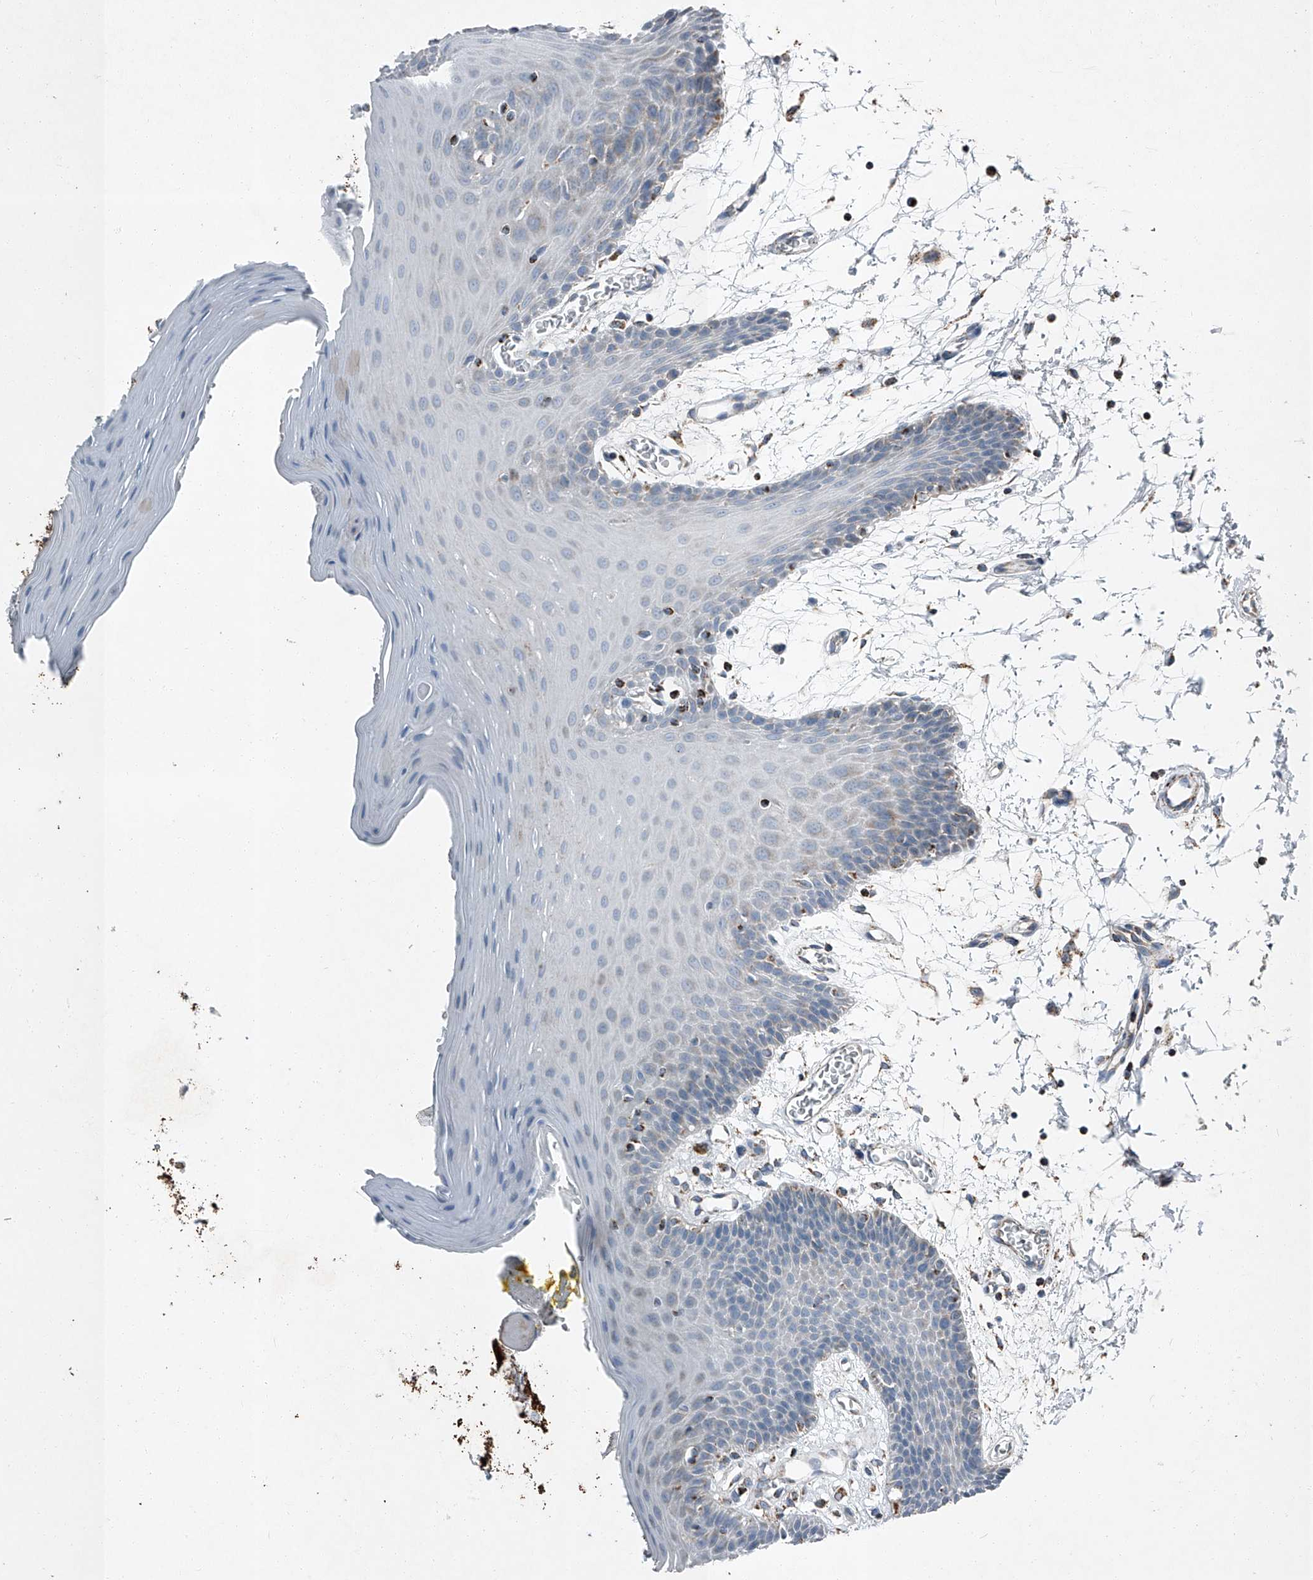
{"staining": {"intensity": "weak", "quantity": "<25%", "location": "cytoplasmic/membranous"}, "tissue": "oral mucosa", "cell_type": "Squamous epithelial cells", "image_type": "normal", "snomed": [{"axis": "morphology", "description": "Normal tissue, NOS"}, {"axis": "morphology", "description": "Squamous cell carcinoma, NOS"}, {"axis": "topography", "description": "Skeletal muscle"}, {"axis": "topography", "description": "Oral tissue"}, {"axis": "topography", "description": "Salivary gland"}, {"axis": "topography", "description": "Head-Neck"}], "caption": "IHC of normal oral mucosa displays no expression in squamous epithelial cells.", "gene": "CHRNA7", "patient": {"sex": "male", "age": 54}}